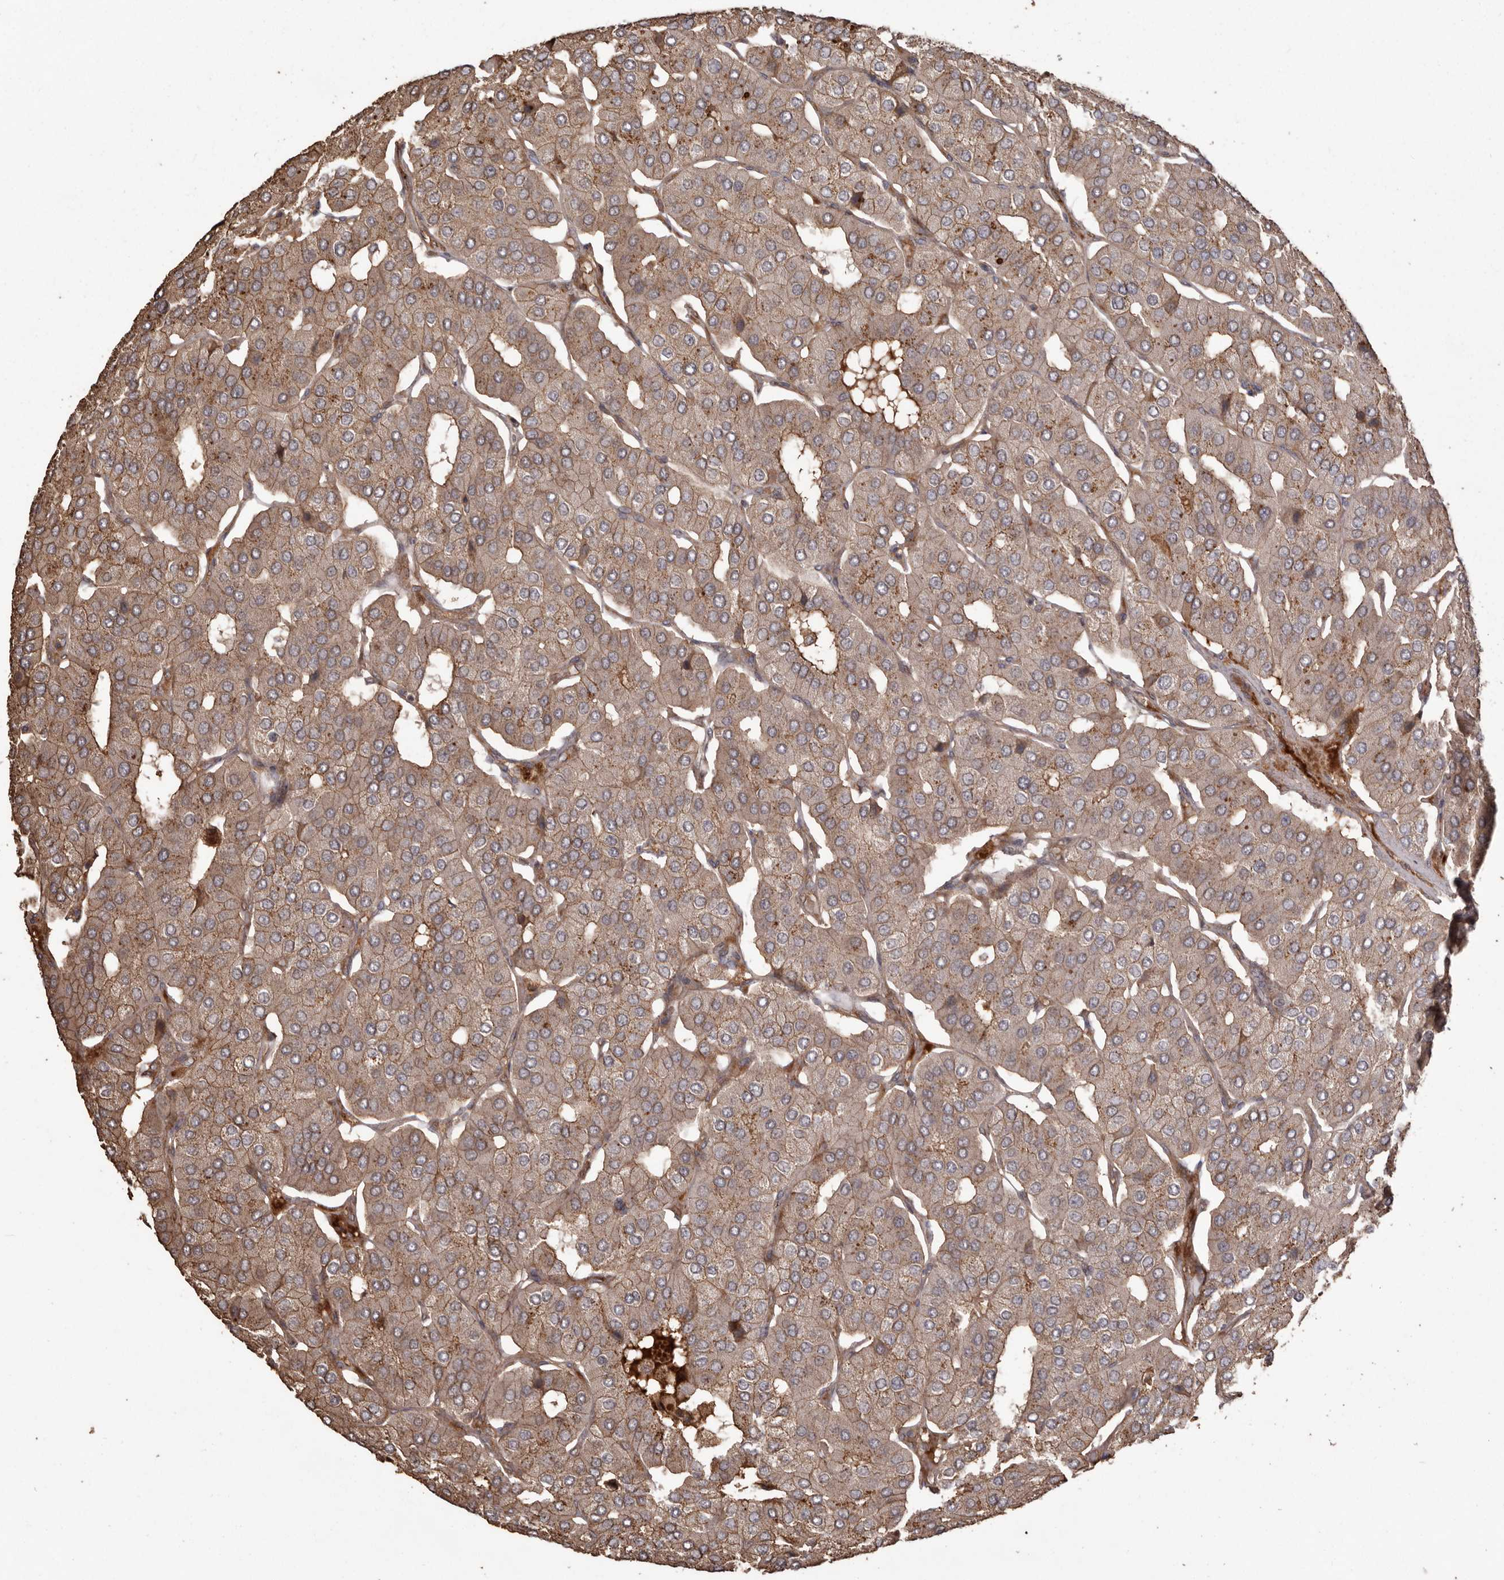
{"staining": {"intensity": "moderate", "quantity": ">75%", "location": "cytoplasmic/membranous"}, "tissue": "parathyroid gland", "cell_type": "Glandular cells", "image_type": "normal", "snomed": [{"axis": "morphology", "description": "Normal tissue, NOS"}, {"axis": "morphology", "description": "Adenoma, NOS"}, {"axis": "topography", "description": "Parathyroid gland"}], "caption": "A brown stain shows moderate cytoplasmic/membranous positivity of a protein in glandular cells of unremarkable parathyroid gland. The protein of interest is shown in brown color, while the nuclei are stained blue.", "gene": "NUP43", "patient": {"sex": "female", "age": 86}}